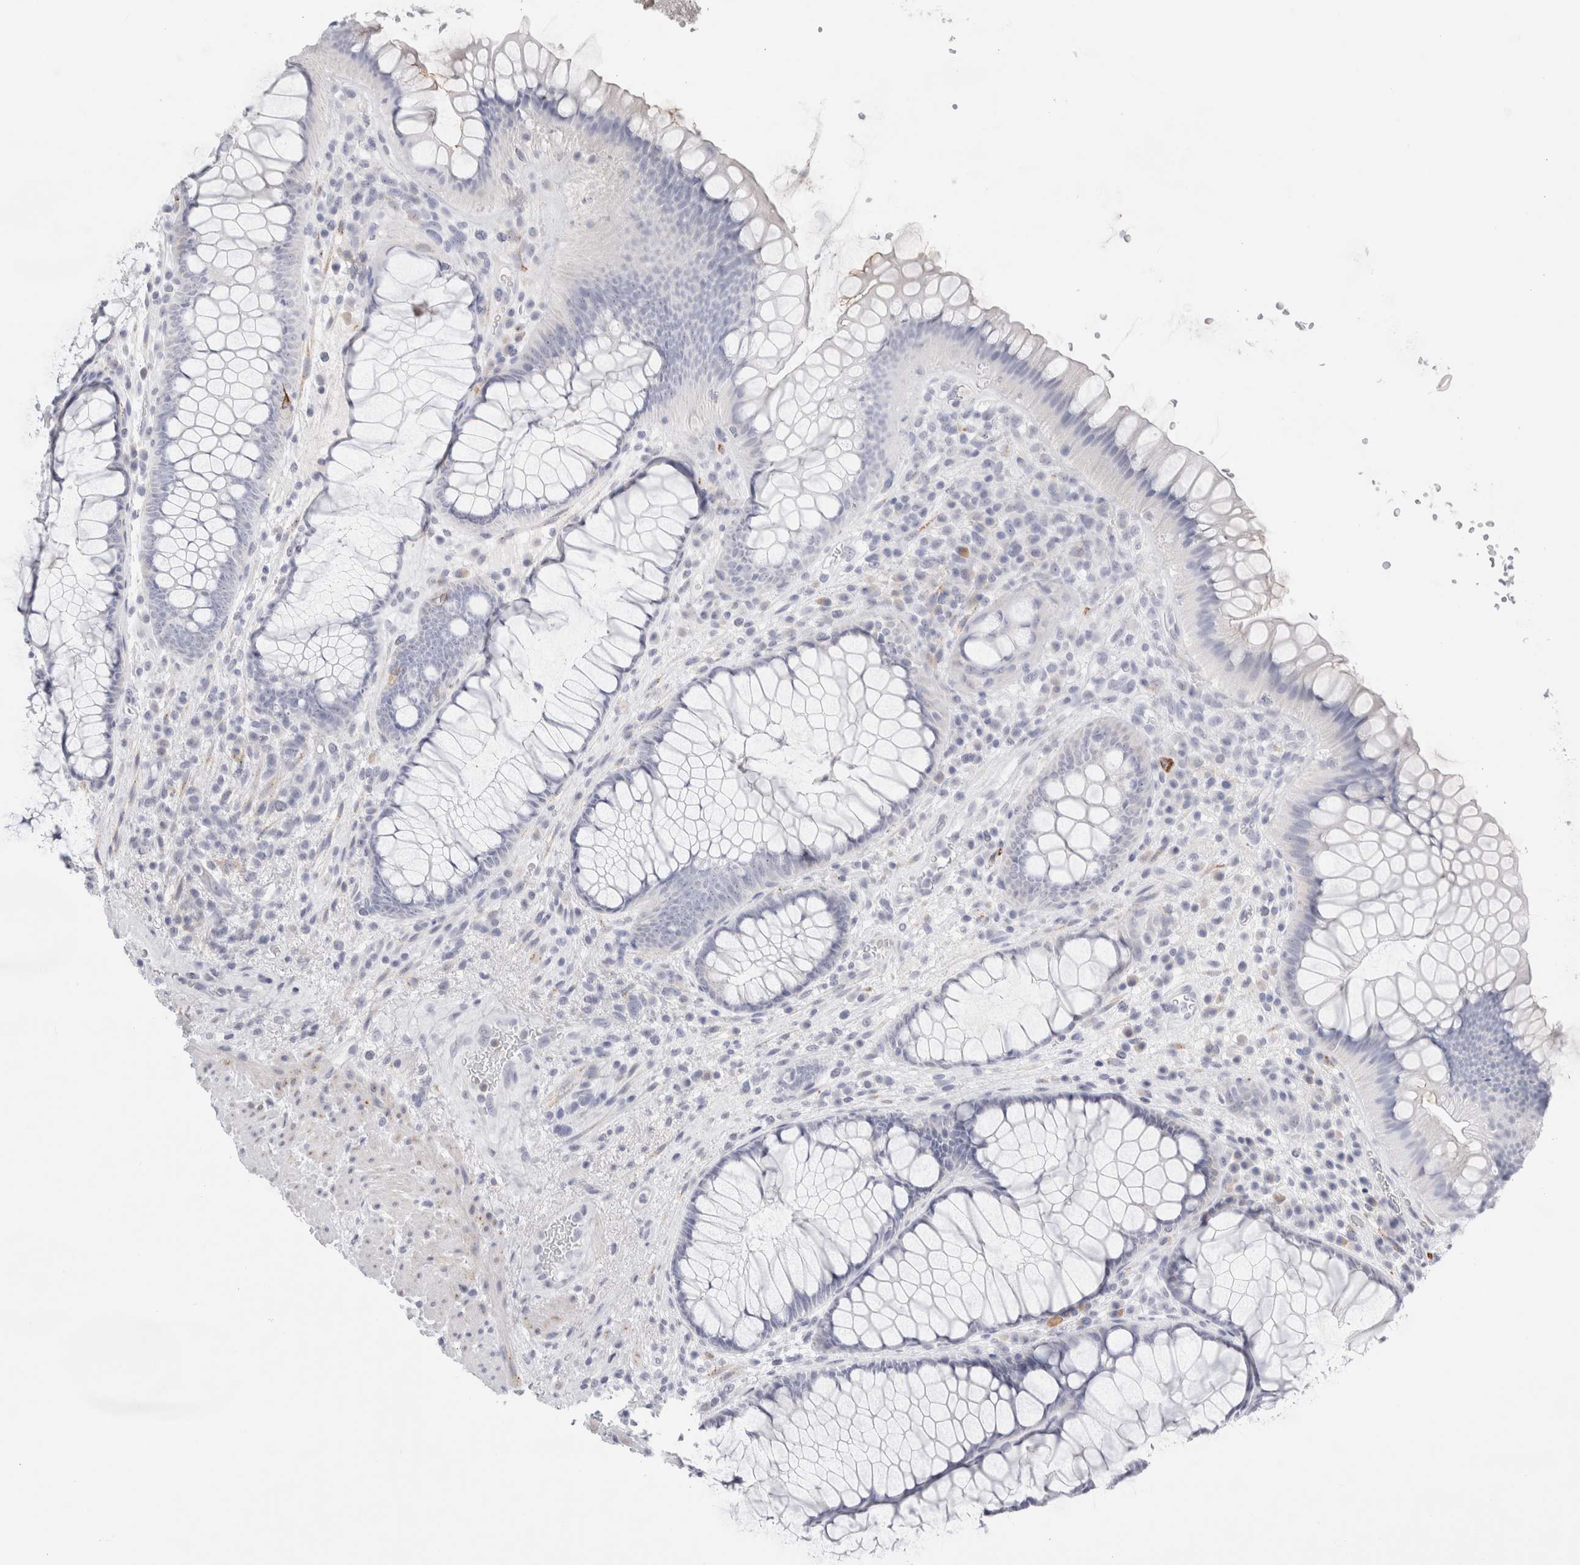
{"staining": {"intensity": "negative", "quantity": "none", "location": "none"}, "tissue": "rectum", "cell_type": "Glandular cells", "image_type": "normal", "snomed": [{"axis": "morphology", "description": "Normal tissue, NOS"}, {"axis": "topography", "description": "Rectum"}], "caption": "Glandular cells show no significant expression in normal rectum. Brightfield microscopy of immunohistochemistry stained with DAB (3,3'-diaminobenzidine) (brown) and hematoxylin (blue), captured at high magnification.", "gene": "MUC15", "patient": {"sex": "male", "age": 51}}